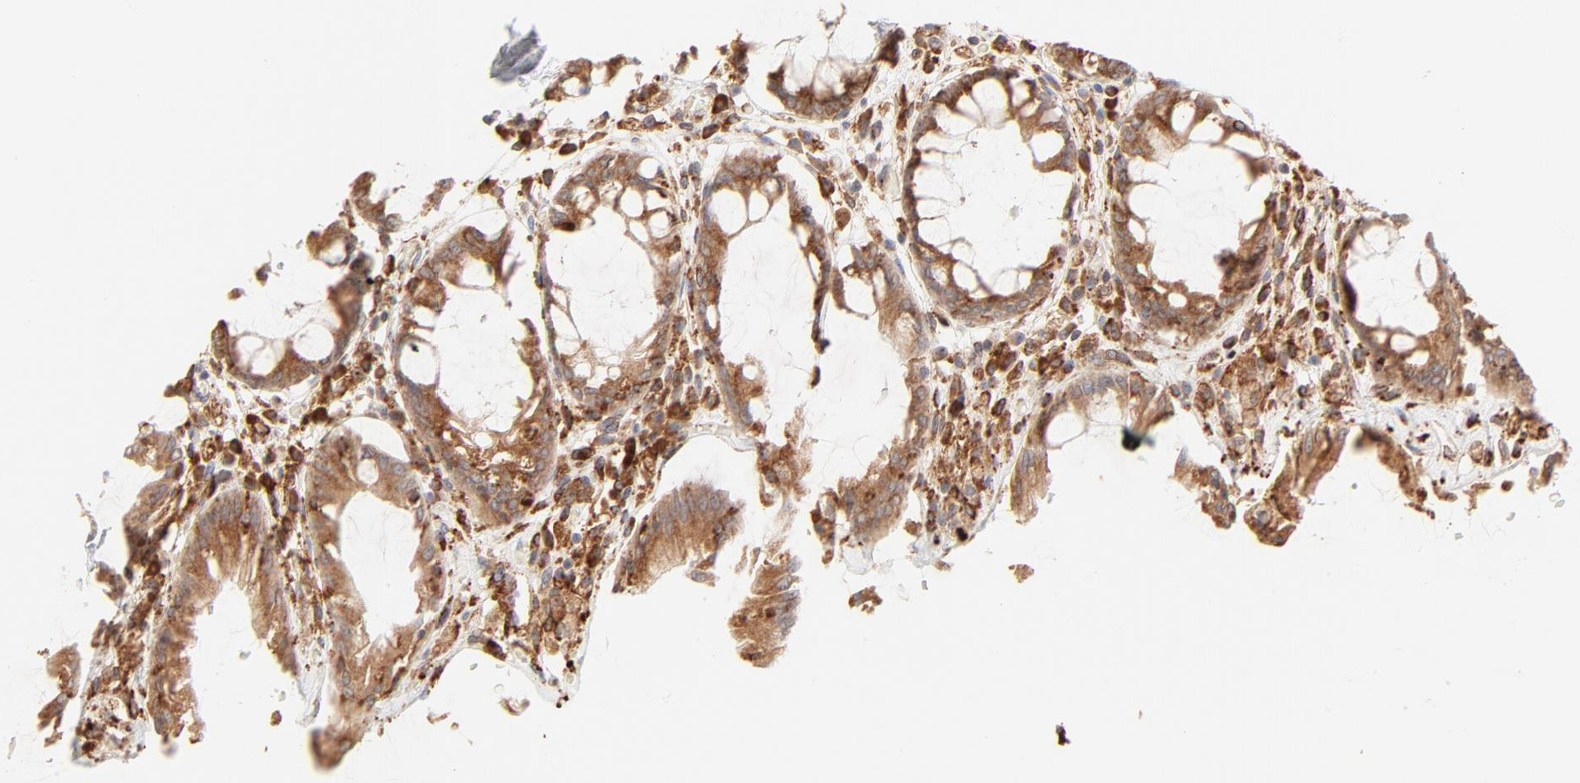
{"staining": {"intensity": "moderate", "quantity": ">75%", "location": "cytoplasmic/membranous"}, "tissue": "rectum", "cell_type": "Glandular cells", "image_type": "normal", "snomed": [{"axis": "morphology", "description": "Normal tissue, NOS"}, {"axis": "topography", "description": "Rectum"}], "caption": "A micrograph of human rectum stained for a protein displays moderate cytoplasmic/membranous brown staining in glandular cells. (Brightfield microscopy of DAB IHC at high magnification).", "gene": "PARP12", "patient": {"sex": "female", "age": 46}}